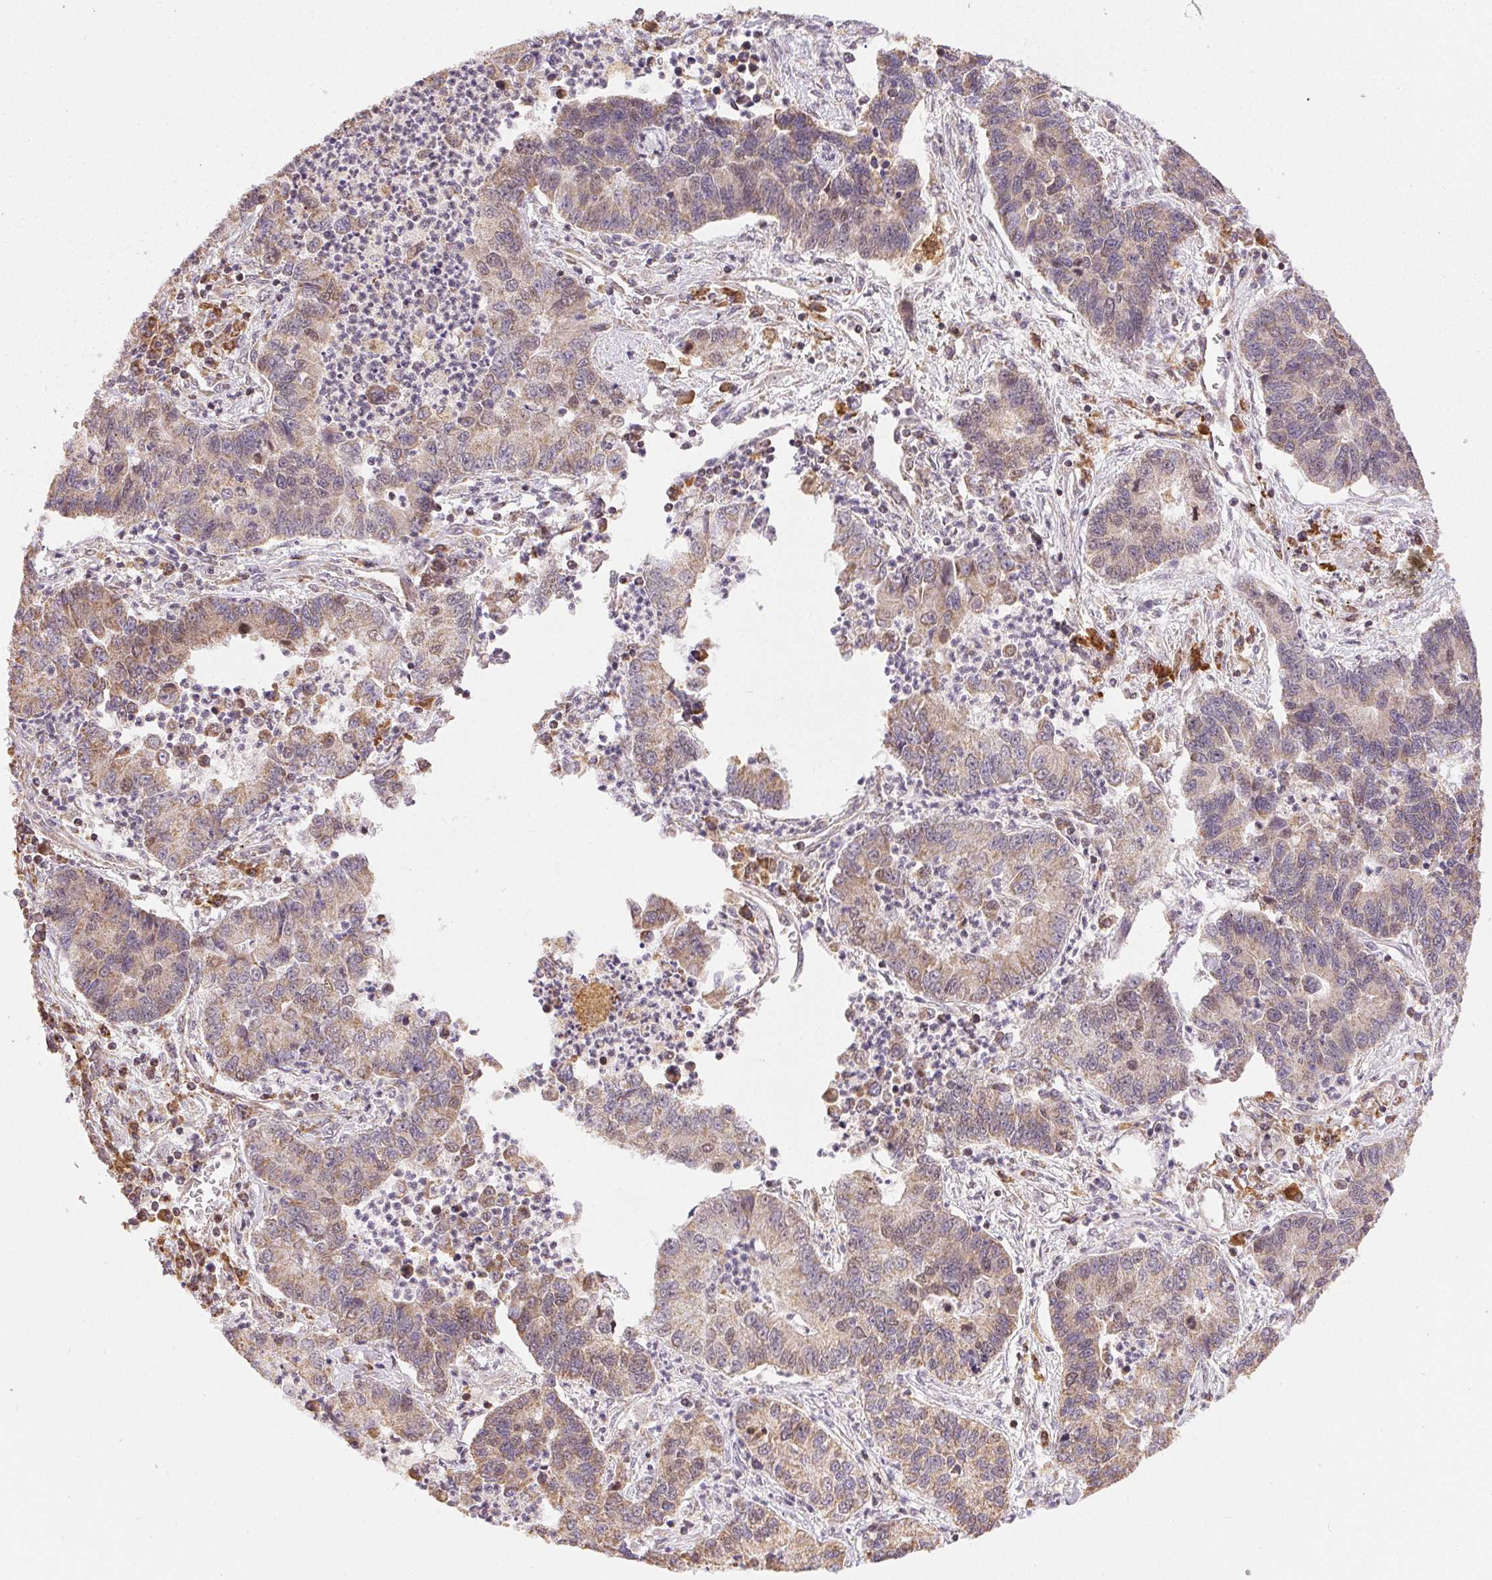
{"staining": {"intensity": "weak", "quantity": "25%-75%", "location": "cytoplasmic/membranous"}, "tissue": "lung cancer", "cell_type": "Tumor cells", "image_type": "cancer", "snomed": [{"axis": "morphology", "description": "Adenocarcinoma, NOS"}, {"axis": "topography", "description": "Lung"}], "caption": "Protein expression by immunohistochemistry (IHC) shows weak cytoplasmic/membranous expression in about 25%-75% of tumor cells in lung adenocarcinoma.", "gene": "PIWIL4", "patient": {"sex": "female", "age": 57}}